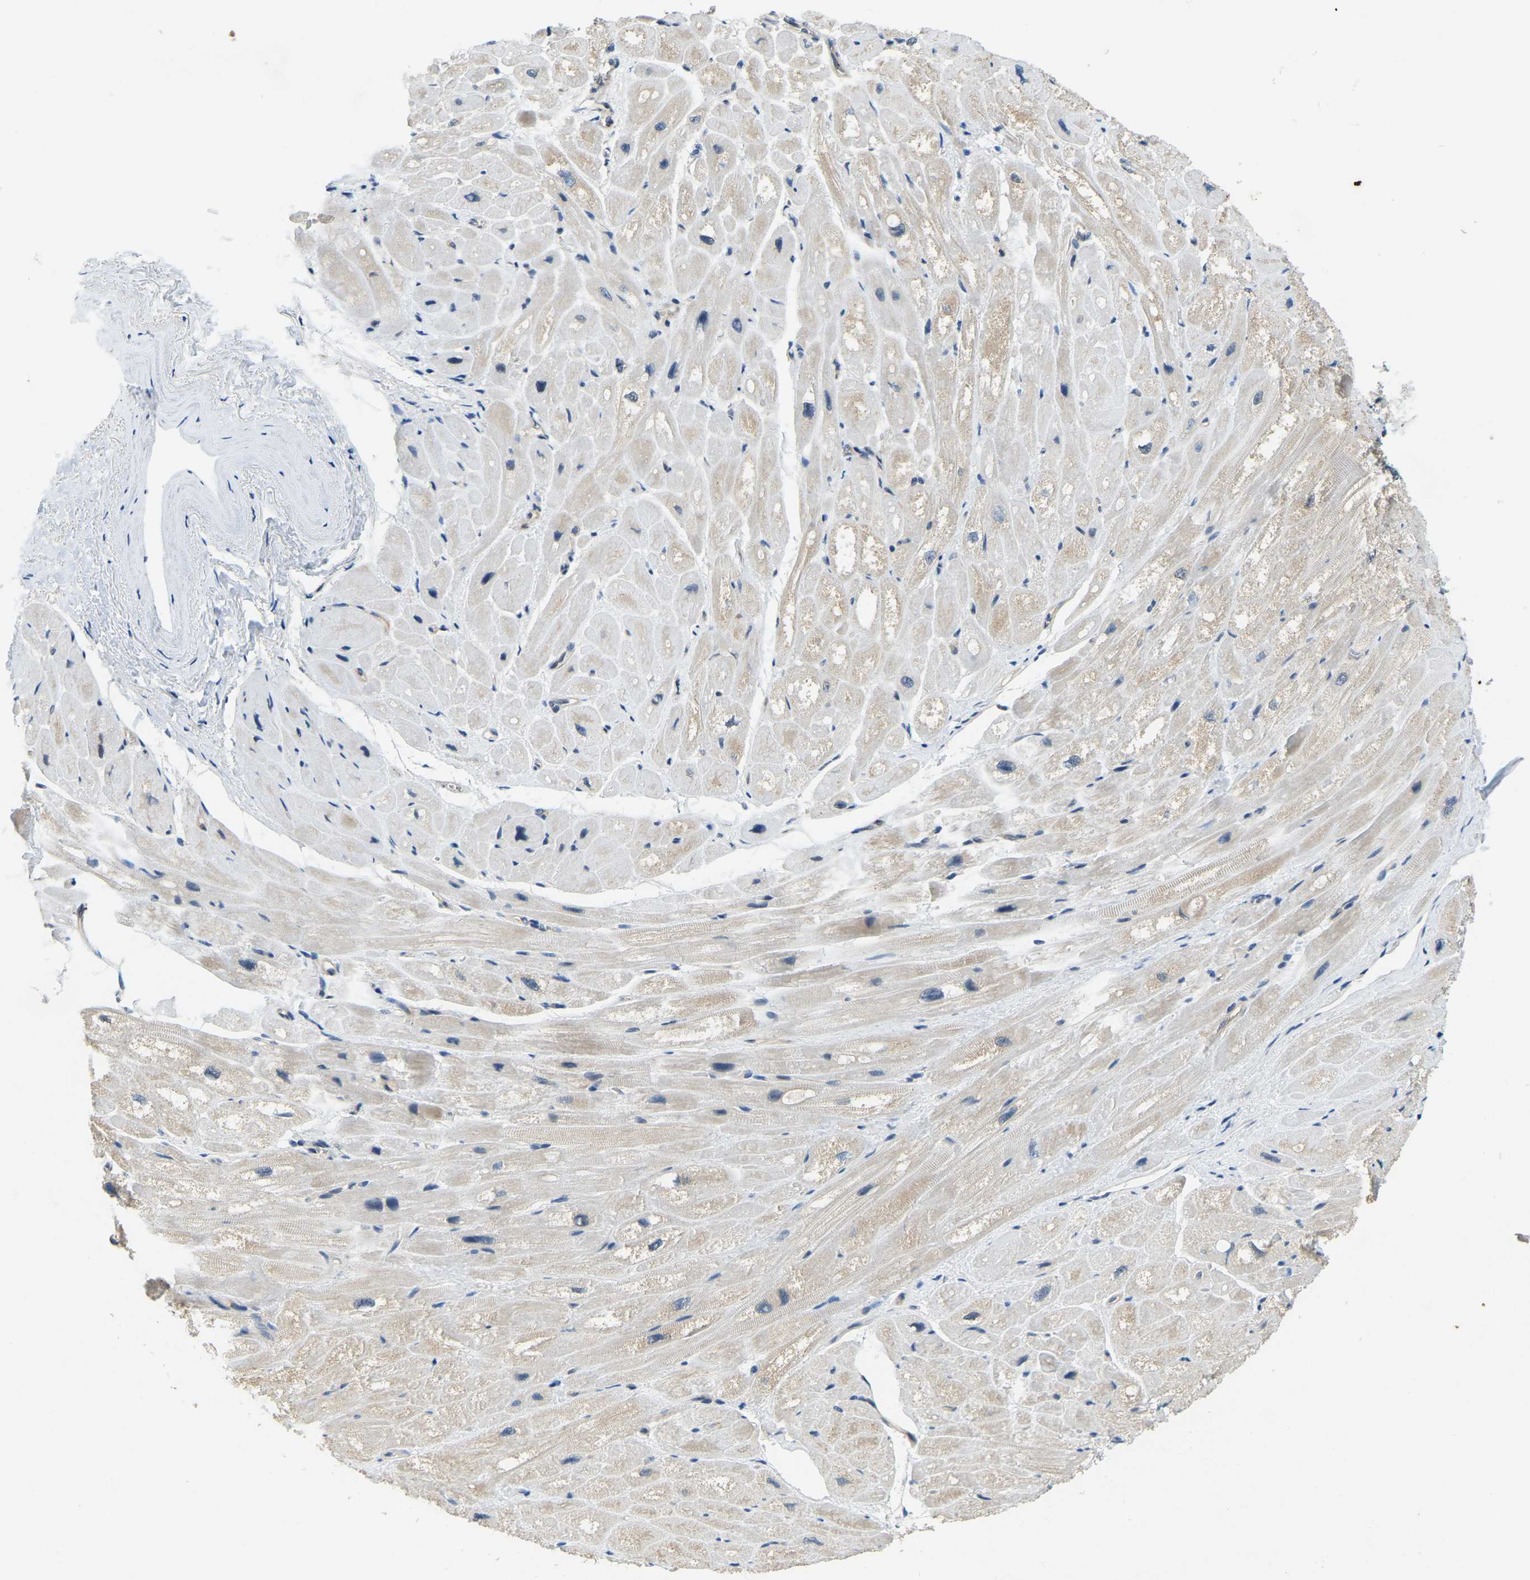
{"staining": {"intensity": "weak", "quantity": "<25%", "location": "cytoplasmic/membranous"}, "tissue": "heart muscle", "cell_type": "Cardiomyocytes", "image_type": "normal", "snomed": [{"axis": "morphology", "description": "Normal tissue, NOS"}, {"axis": "topography", "description": "Heart"}], "caption": "Image shows no protein positivity in cardiomyocytes of benign heart muscle. The staining was performed using DAB (3,3'-diaminobenzidine) to visualize the protein expression in brown, while the nuclei were stained in blue with hematoxylin (Magnification: 20x).", "gene": "AHNAK", "patient": {"sex": "male", "age": 49}}